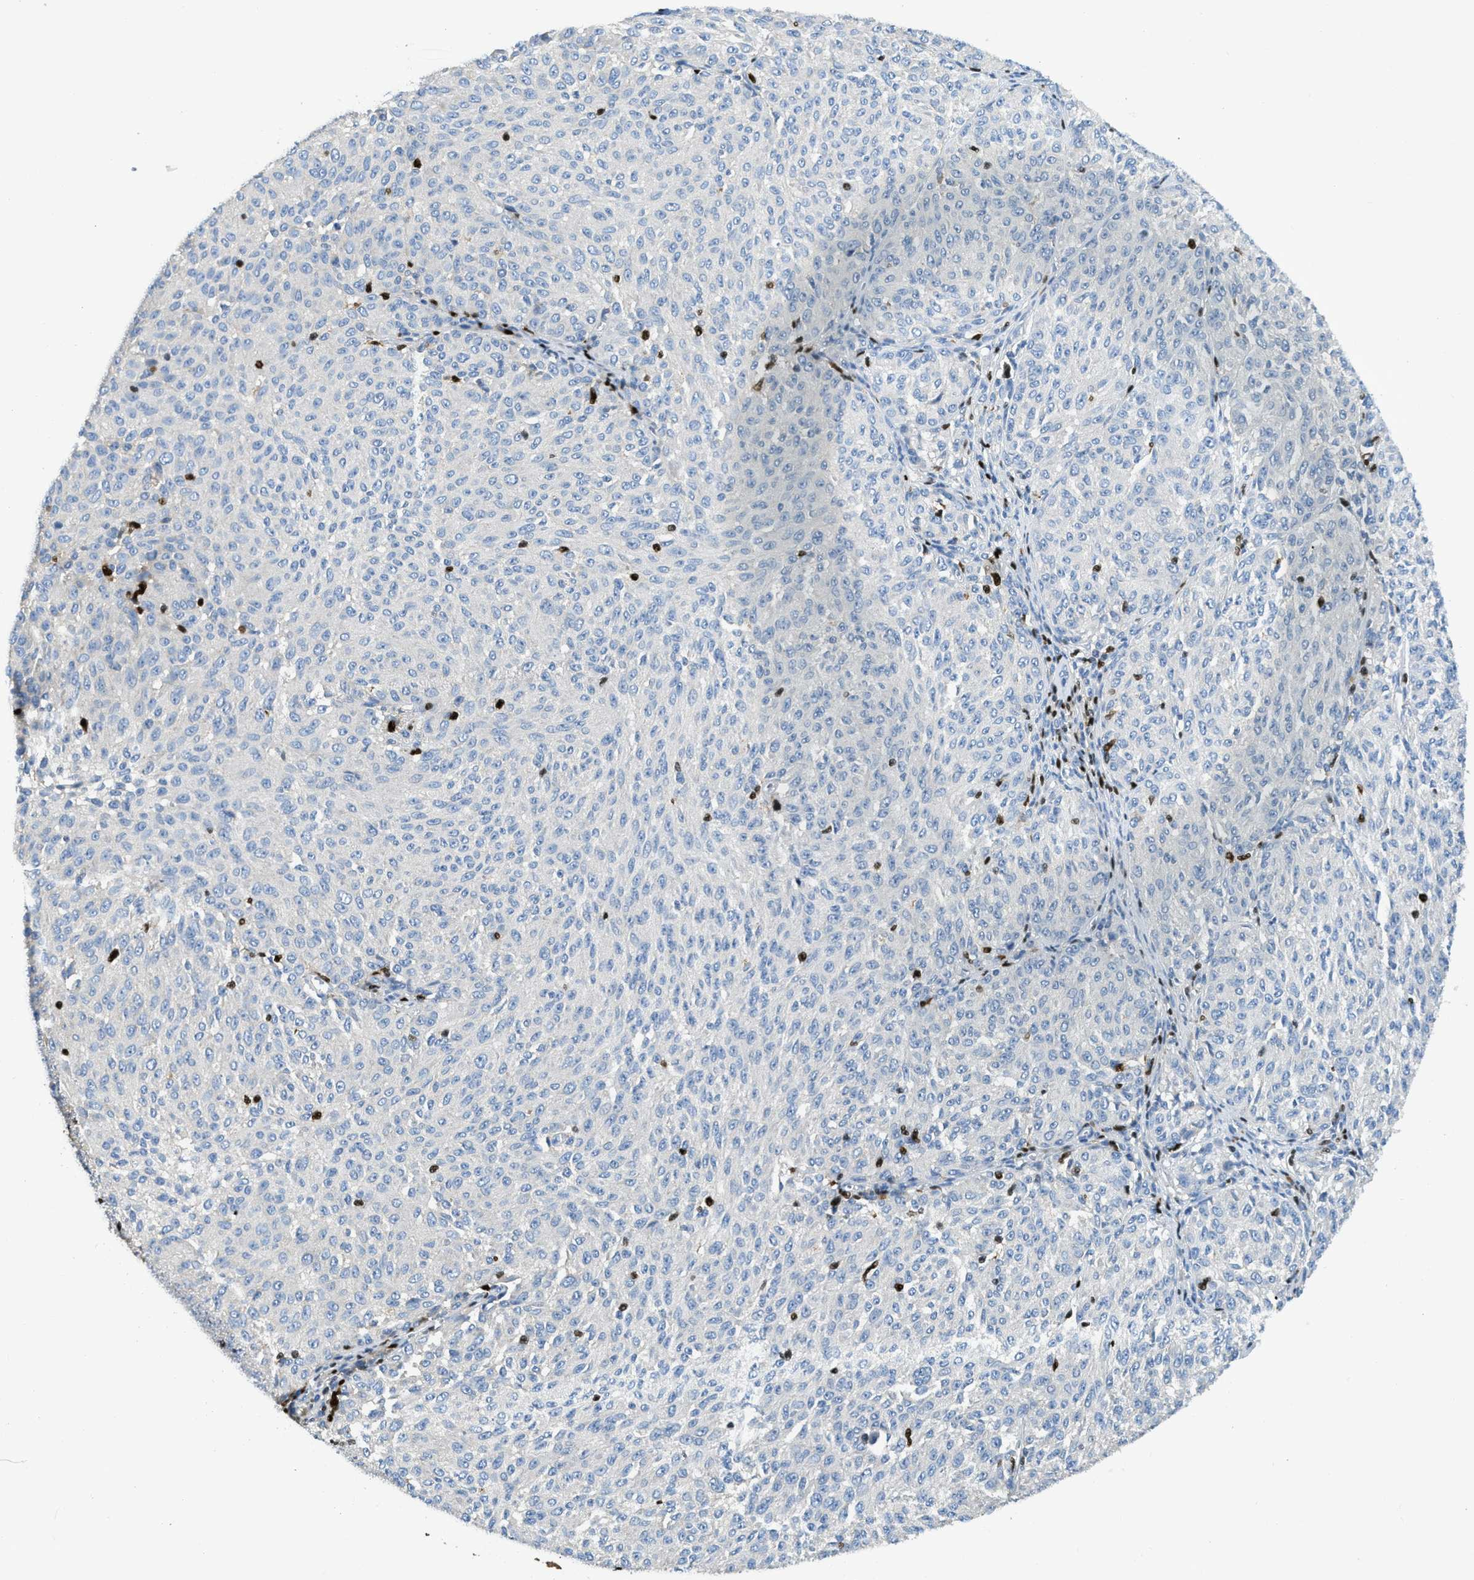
{"staining": {"intensity": "negative", "quantity": "none", "location": "none"}, "tissue": "melanoma", "cell_type": "Tumor cells", "image_type": "cancer", "snomed": [{"axis": "morphology", "description": "Malignant melanoma, NOS"}, {"axis": "topography", "description": "Skin"}], "caption": "This is a image of IHC staining of melanoma, which shows no staining in tumor cells.", "gene": "TOX", "patient": {"sex": "female", "age": 72}}